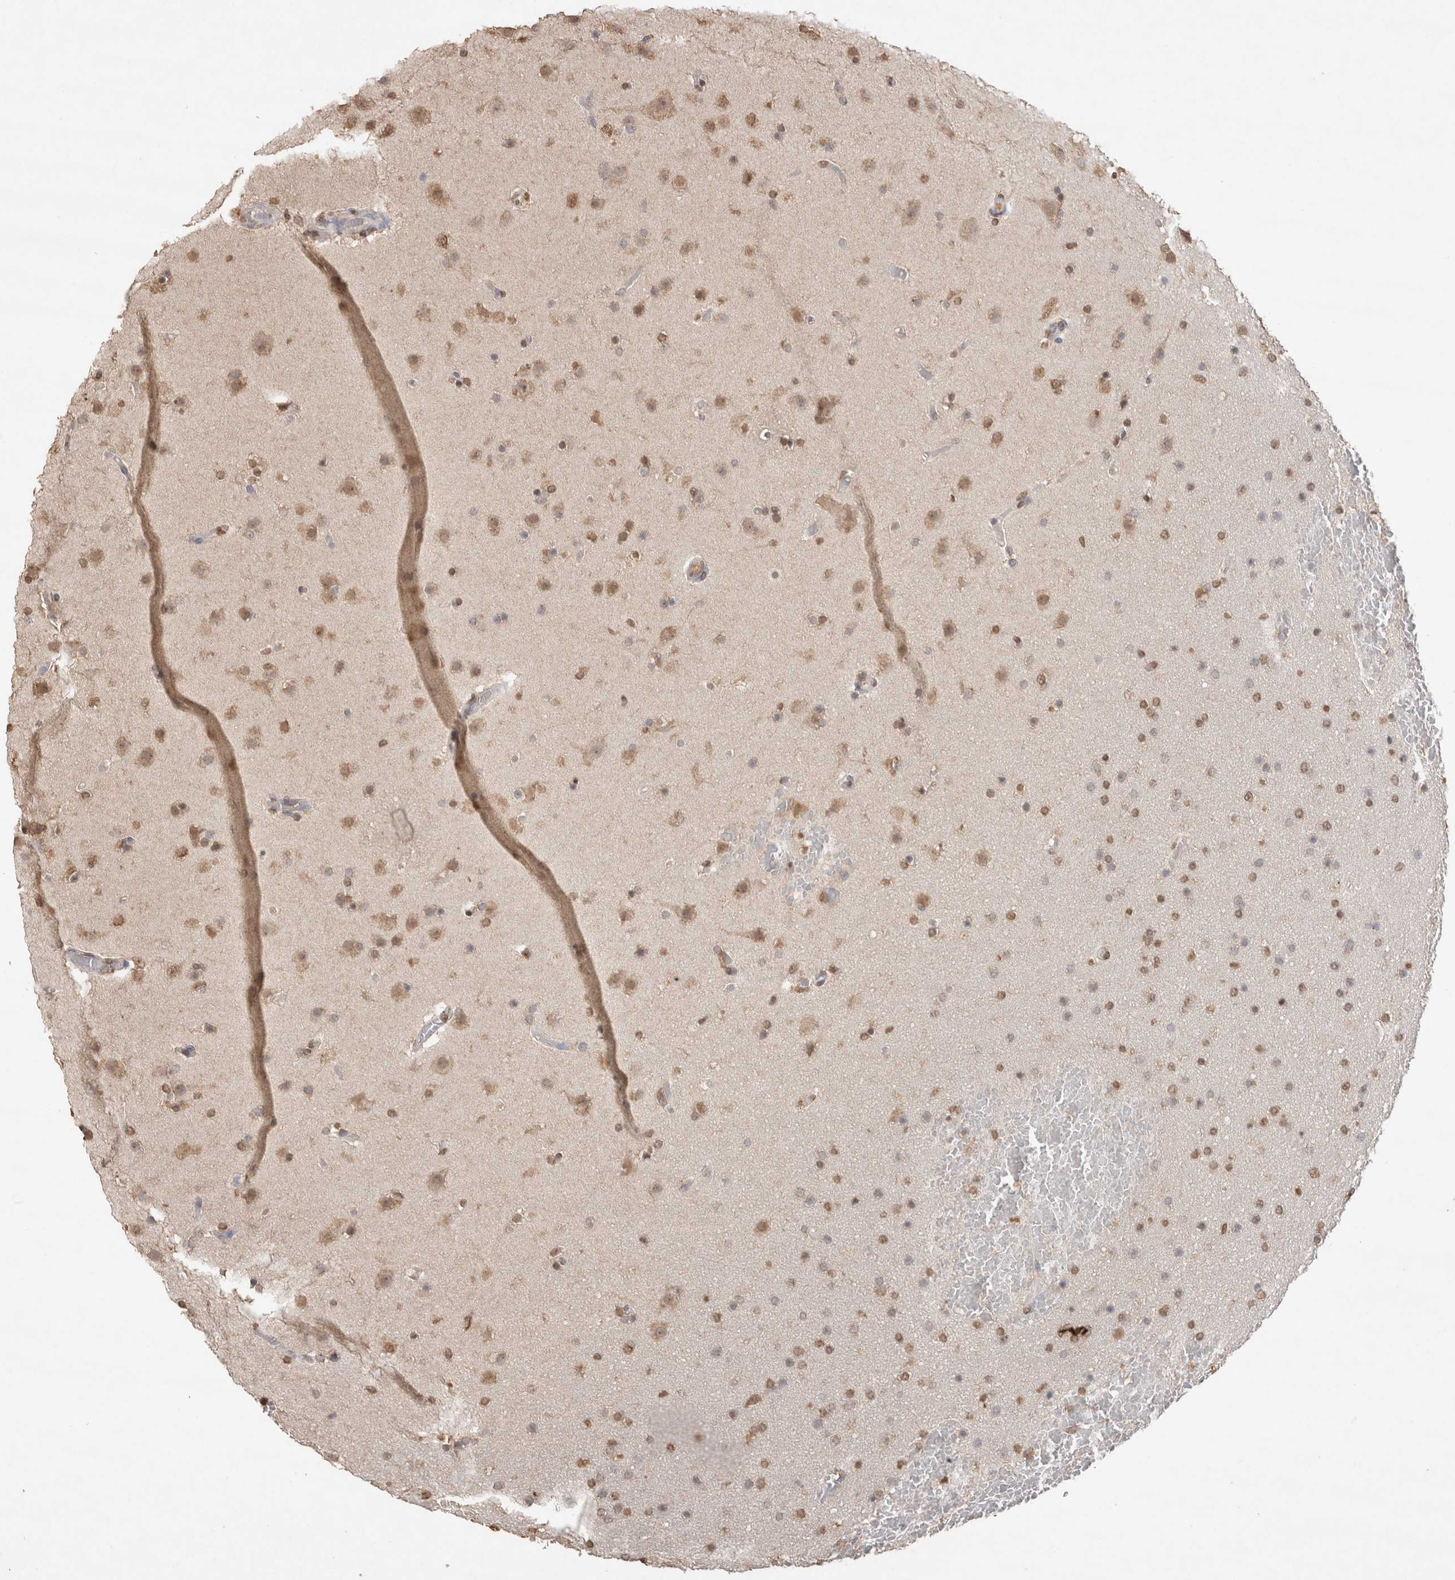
{"staining": {"intensity": "moderate", "quantity": ">75%", "location": "nuclear"}, "tissue": "glioma", "cell_type": "Tumor cells", "image_type": "cancer", "snomed": [{"axis": "morphology", "description": "Glioma, malignant, High grade"}, {"axis": "topography", "description": "Cerebral cortex"}], "caption": "Protein staining of high-grade glioma (malignant) tissue demonstrates moderate nuclear staining in about >75% of tumor cells. Immunohistochemistry stains the protein in brown and the nuclei are stained blue.", "gene": "MLX", "patient": {"sex": "female", "age": 36}}